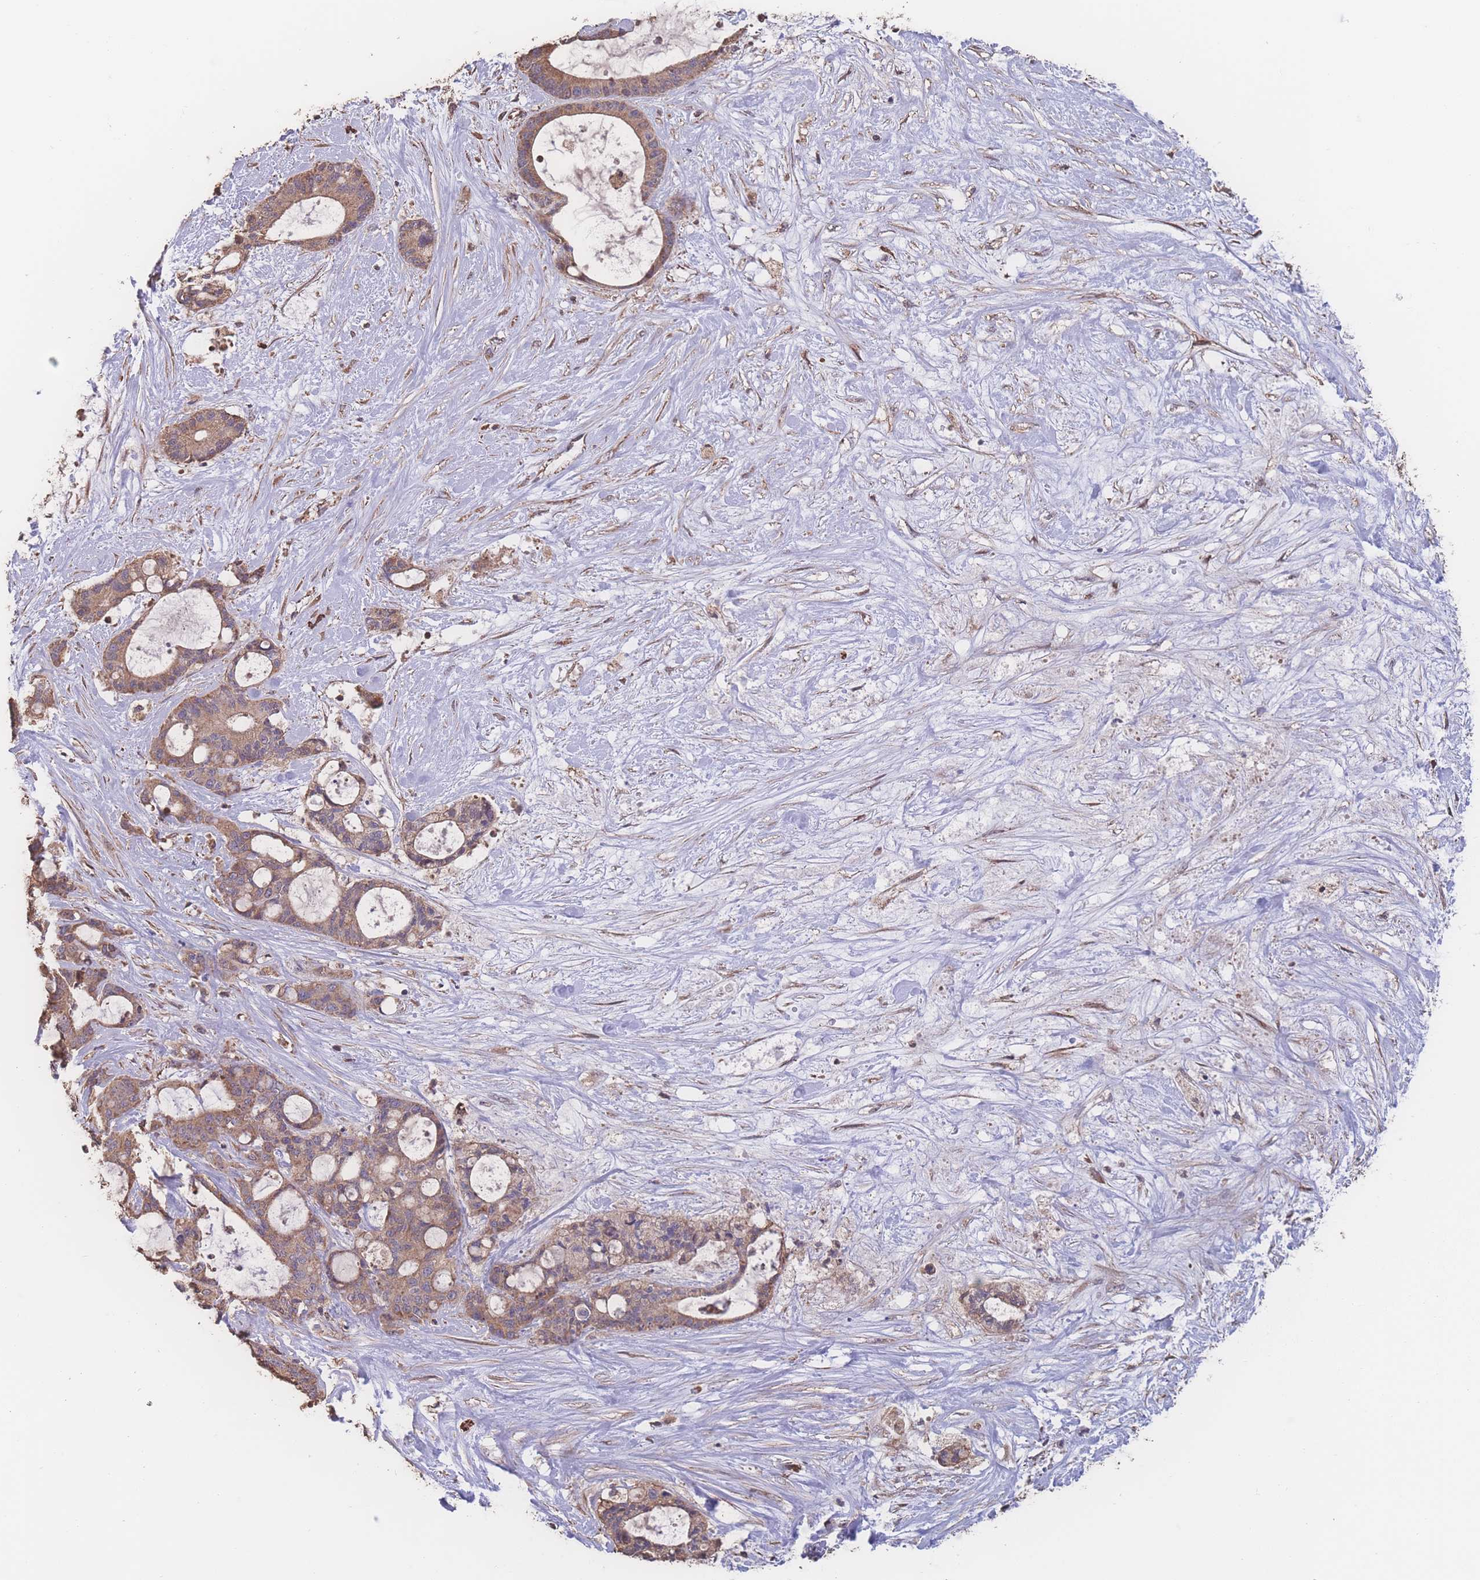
{"staining": {"intensity": "moderate", "quantity": ">75%", "location": "cytoplasmic/membranous"}, "tissue": "liver cancer", "cell_type": "Tumor cells", "image_type": "cancer", "snomed": [{"axis": "morphology", "description": "Normal tissue, NOS"}, {"axis": "morphology", "description": "Cholangiocarcinoma"}, {"axis": "topography", "description": "Liver"}, {"axis": "topography", "description": "Peripheral nerve tissue"}], "caption": "Human liver cancer (cholangiocarcinoma) stained with a brown dye reveals moderate cytoplasmic/membranous positive staining in about >75% of tumor cells.", "gene": "SGSM3", "patient": {"sex": "female", "age": 73}}